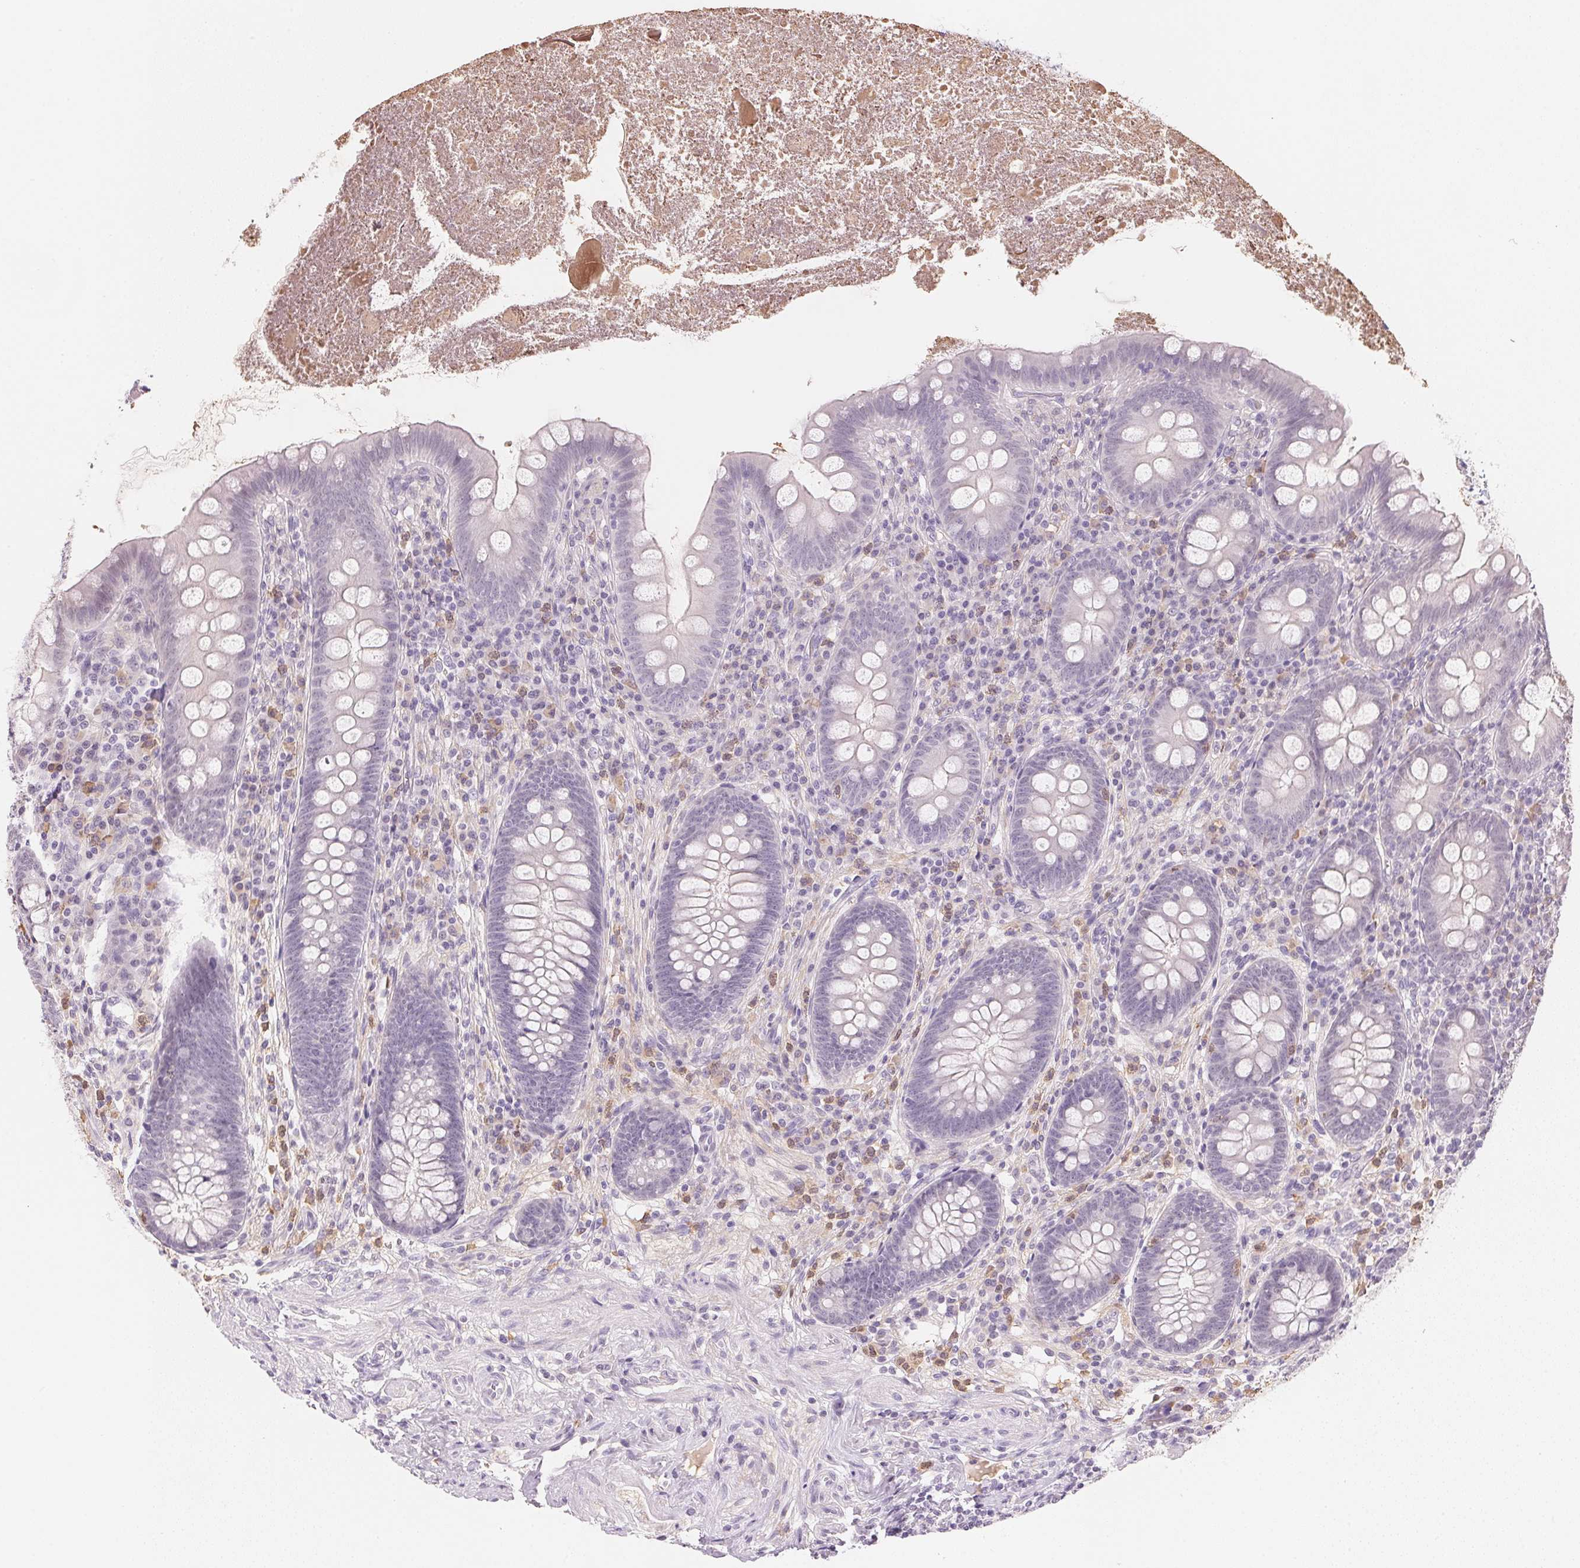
{"staining": {"intensity": "negative", "quantity": "none", "location": "none"}, "tissue": "appendix", "cell_type": "Glandular cells", "image_type": "normal", "snomed": [{"axis": "morphology", "description": "Normal tissue, NOS"}, {"axis": "topography", "description": "Appendix"}], "caption": "Histopathology image shows no protein positivity in glandular cells of benign appendix.", "gene": "FNDC4", "patient": {"sex": "male", "age": 71}}